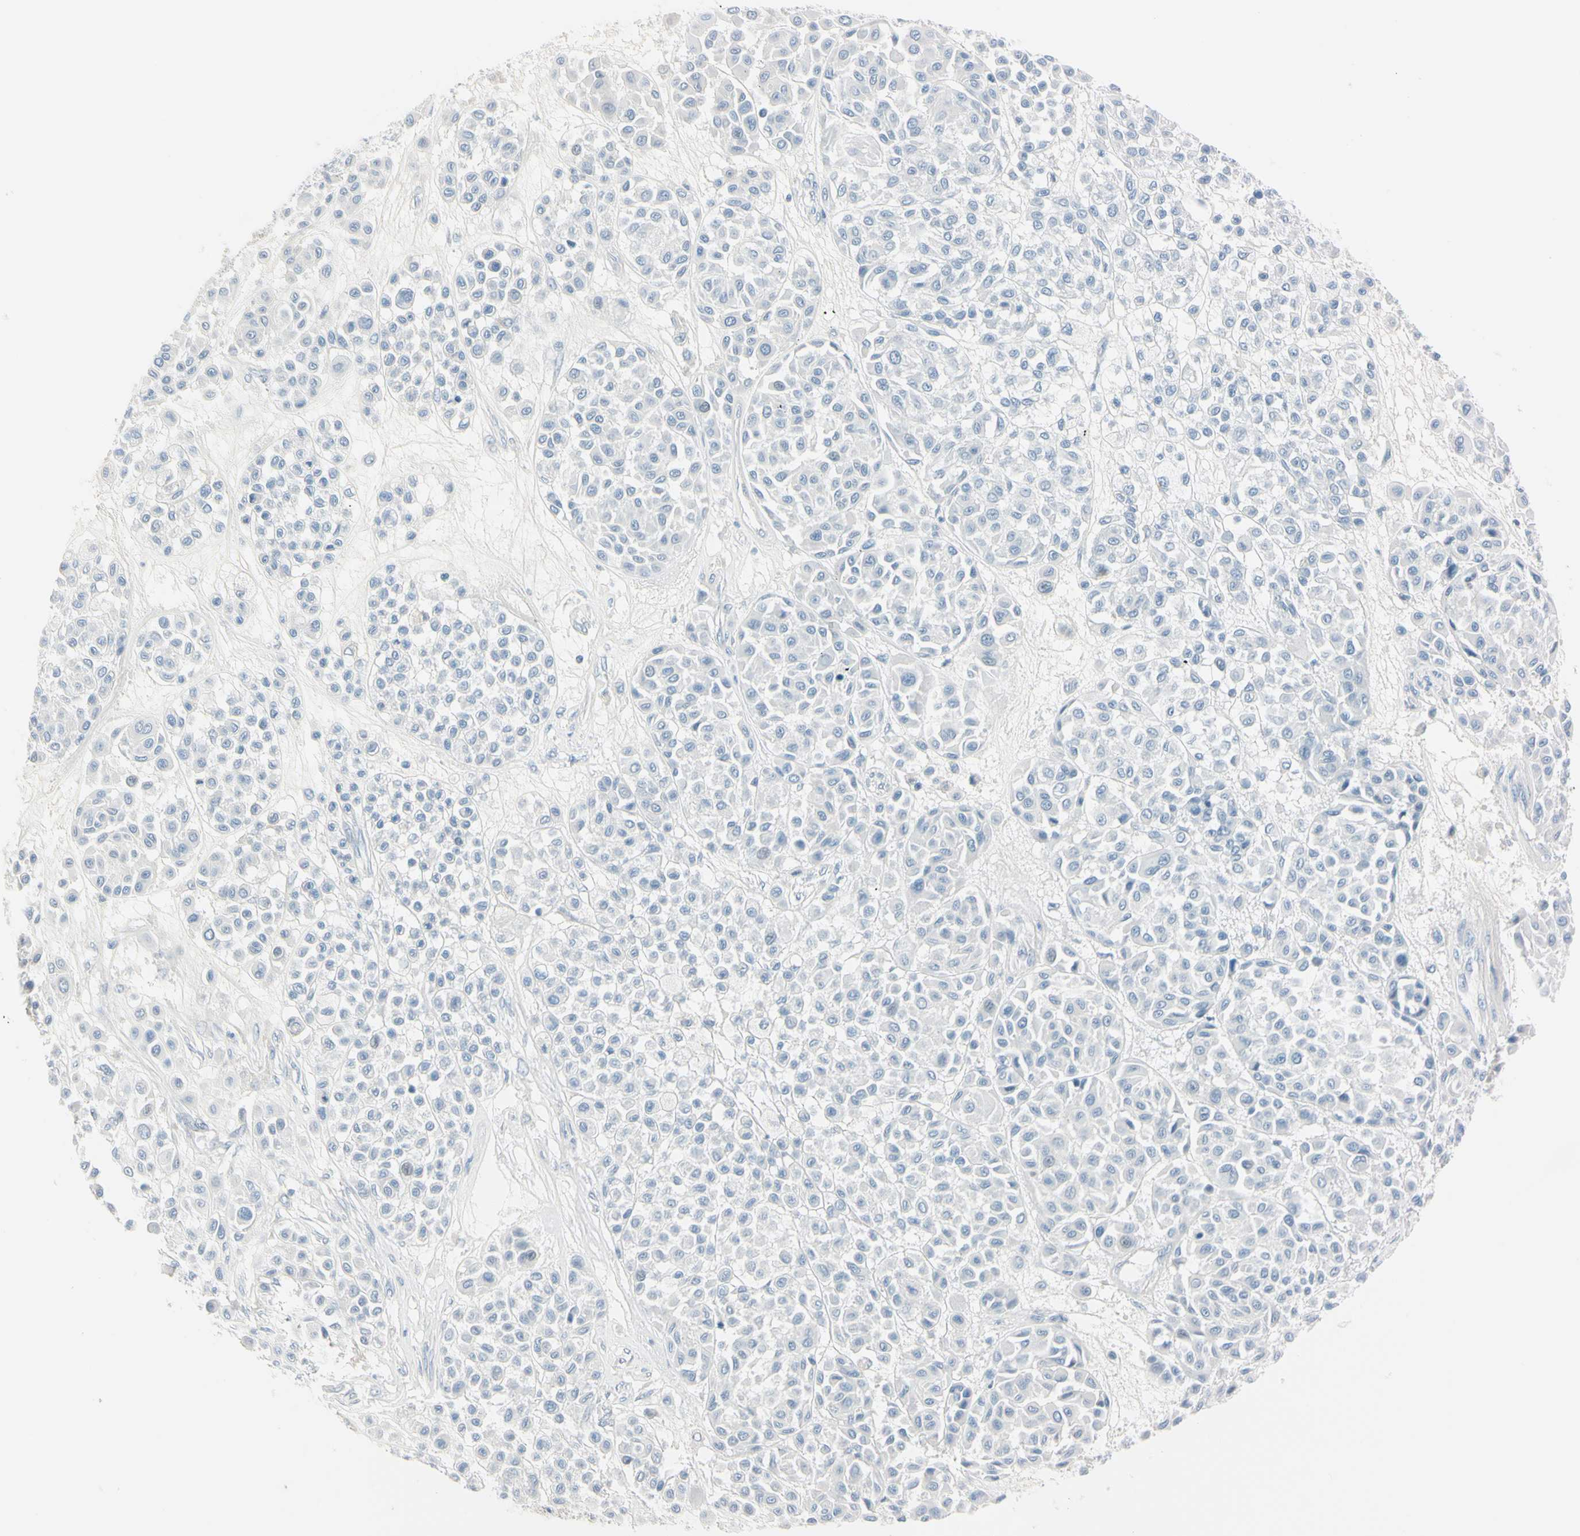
{"staining": {"intensity": "negative", "quantity": "none", "location": "none"}, "tissue": "melanoma", "cell_type": "Tumor cells", "image_type": "cancer", "snomed": [{"axis": "morphology", "description": "Malignant melanoma, Metastatic site"}, {"axis": "topography", "description": "Soft tissue"}], "caption": "DAB (3,3'-diaminobenzidine) immunohistochemical staining of malignant melanoma (metastatic site) demonstrates no significant staining in tumor cells.", "gene": "ASB9", "patient": {"sex": "male", "age": 41}}